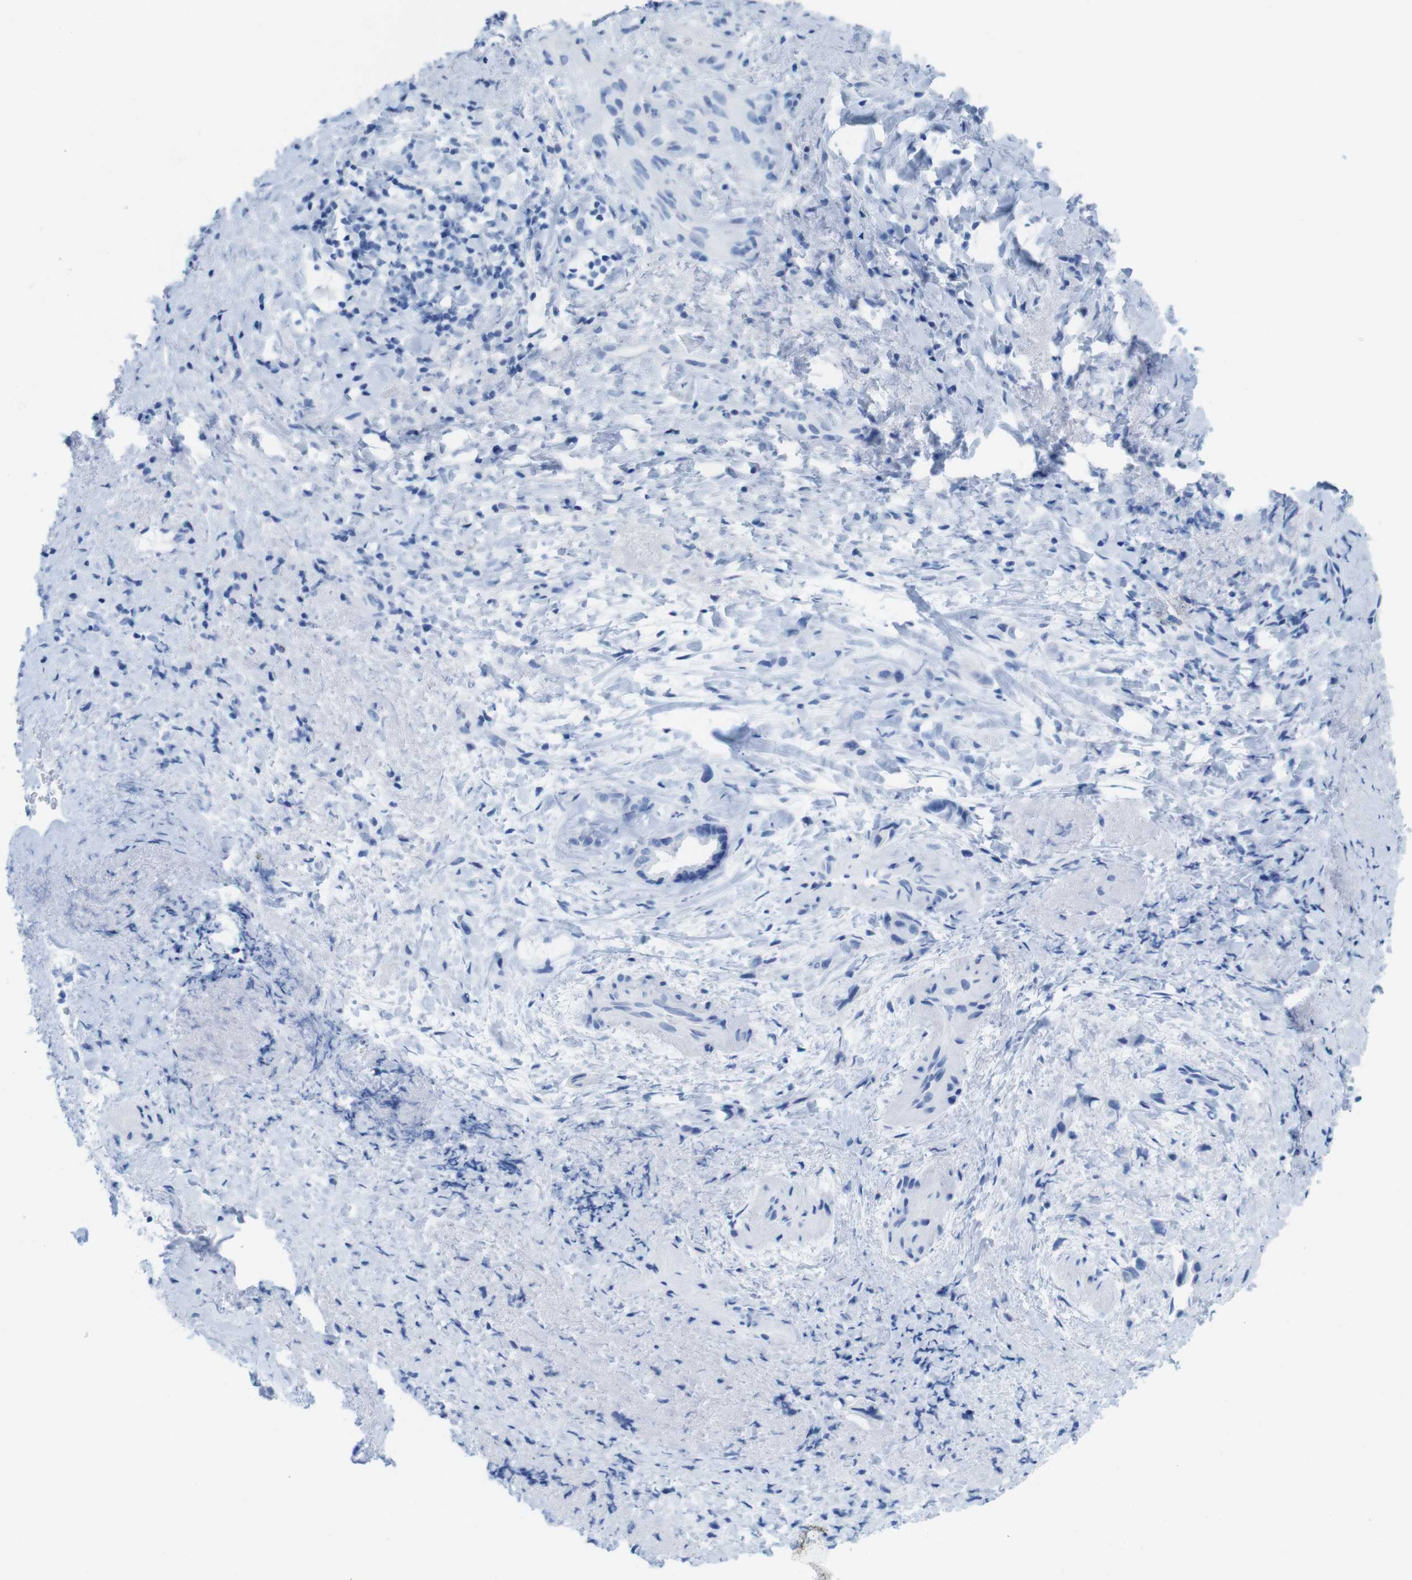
{"staining": {"intensity": "negative", "quantity": "none", "location": "none"}, "tissue": "liver cancer", "cell_type": "Tumor cells", "image_type": "cancer", "snomed": [{"axis": "morphology", "description": "Cholangiocarcinoma"}, {"axis": "topography", "description": "Liver"}], "caption": "A high-resolution image shows IHC staining of cholangiocarcinoma (liver), which displays no significant staining in tumor cells.", "gene": "MYH7", "patient": {"sex": "female", "age": 65}}